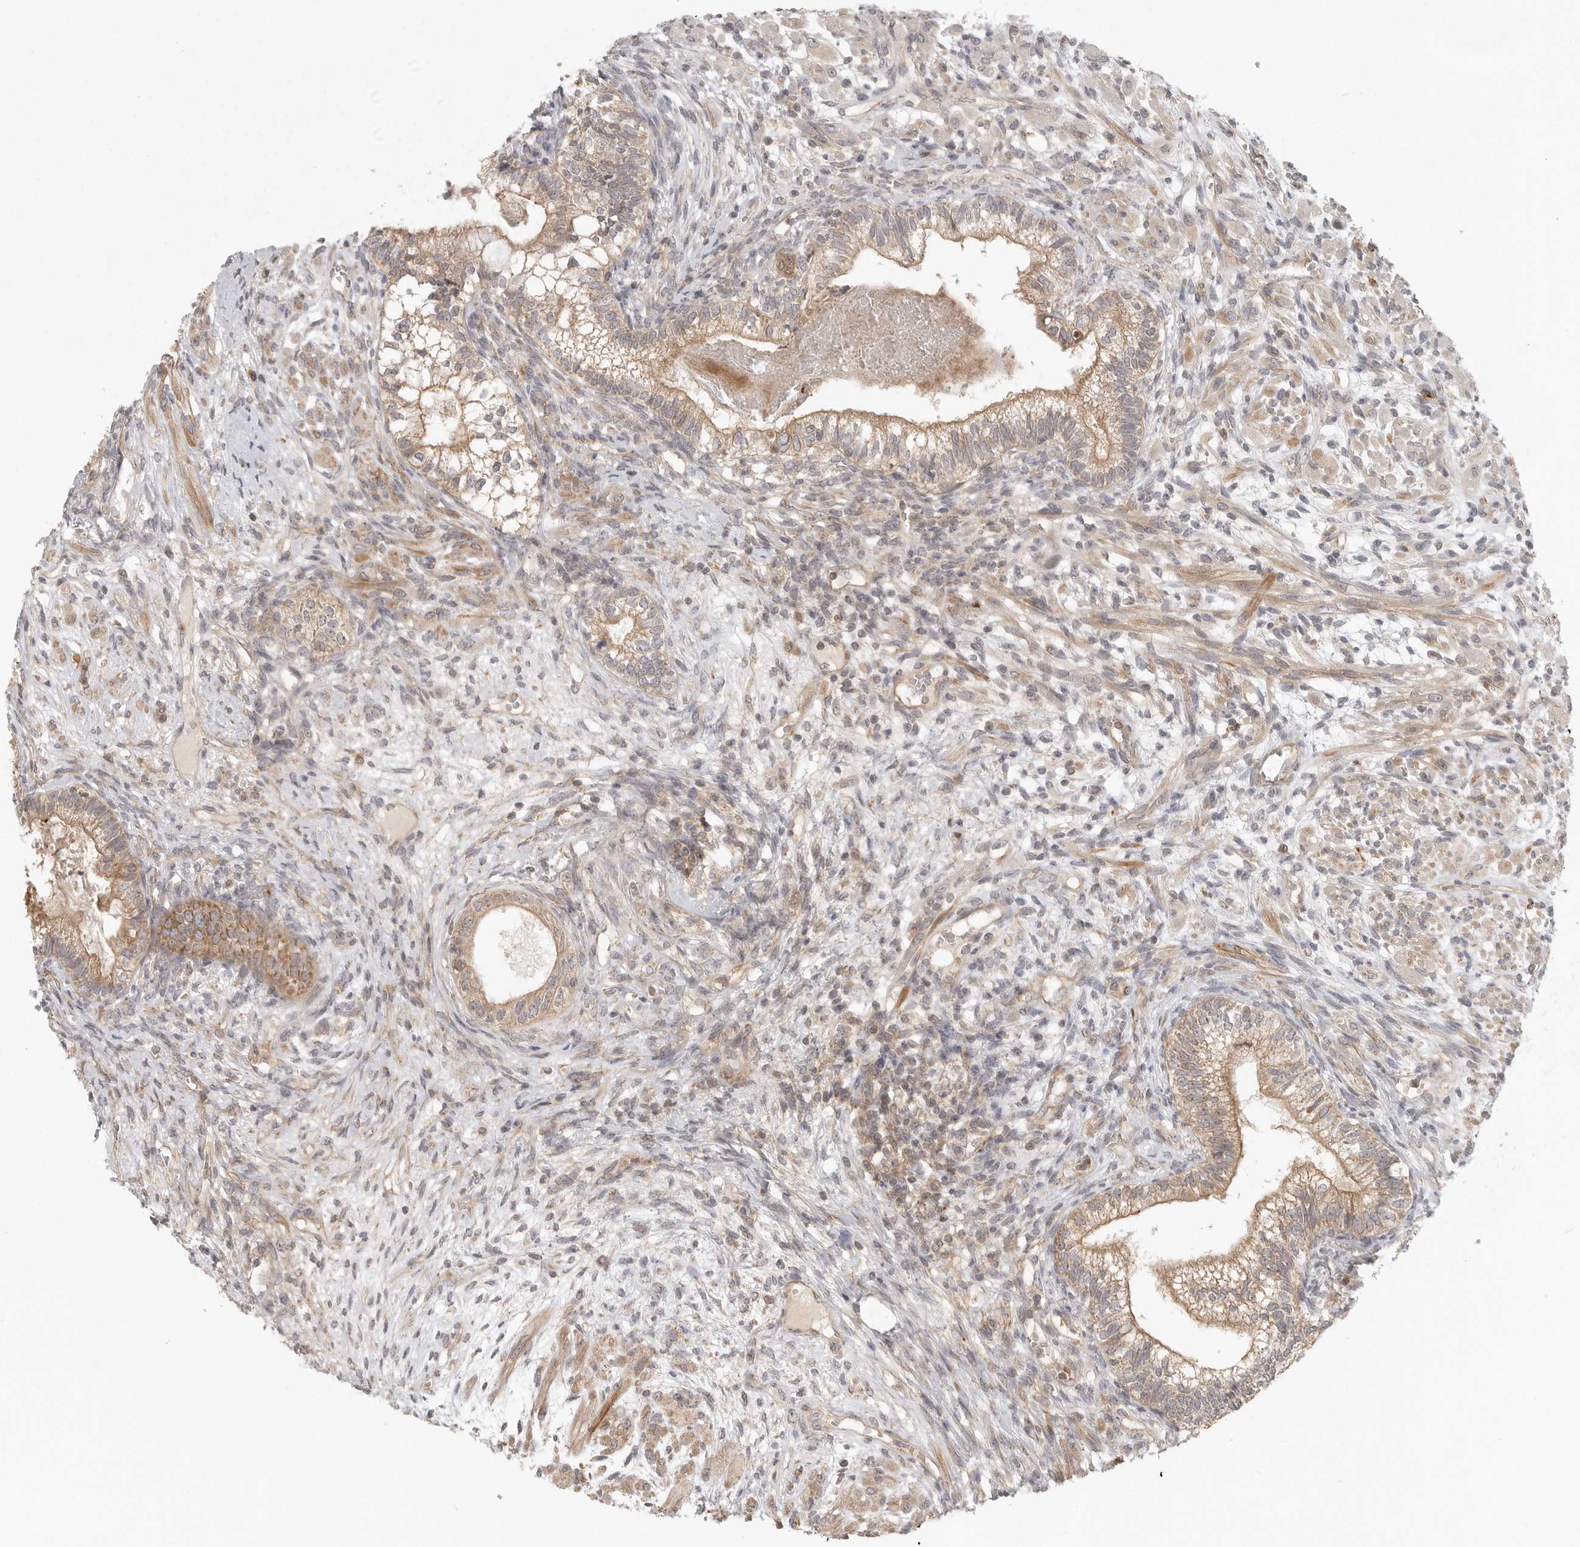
{"staining": {"intensity": "moderate", "quantity": ">75%", "location": "cytoplasmic/membranous"}, "tissue": "testis cancer", "cell_type": "Tumor cells", "image_type": "cancer", "snomed": [{"axis": "morphology", "description": "Seminoma, NOS"}, {"axis": "morphology", "description": "Carcinoma, Embryonal, NOS"}, {"axis": "topography", "description": "Testis"}], "caption": "A high-resolution photomicrograph shows IHC staining of seminoma (testis), which displays moderate cytoplasmic/membranous positivity in approximately >75% of tumor cells.", "gene": "CCPG1", "patient": {"sex": "male", "age": 28}}